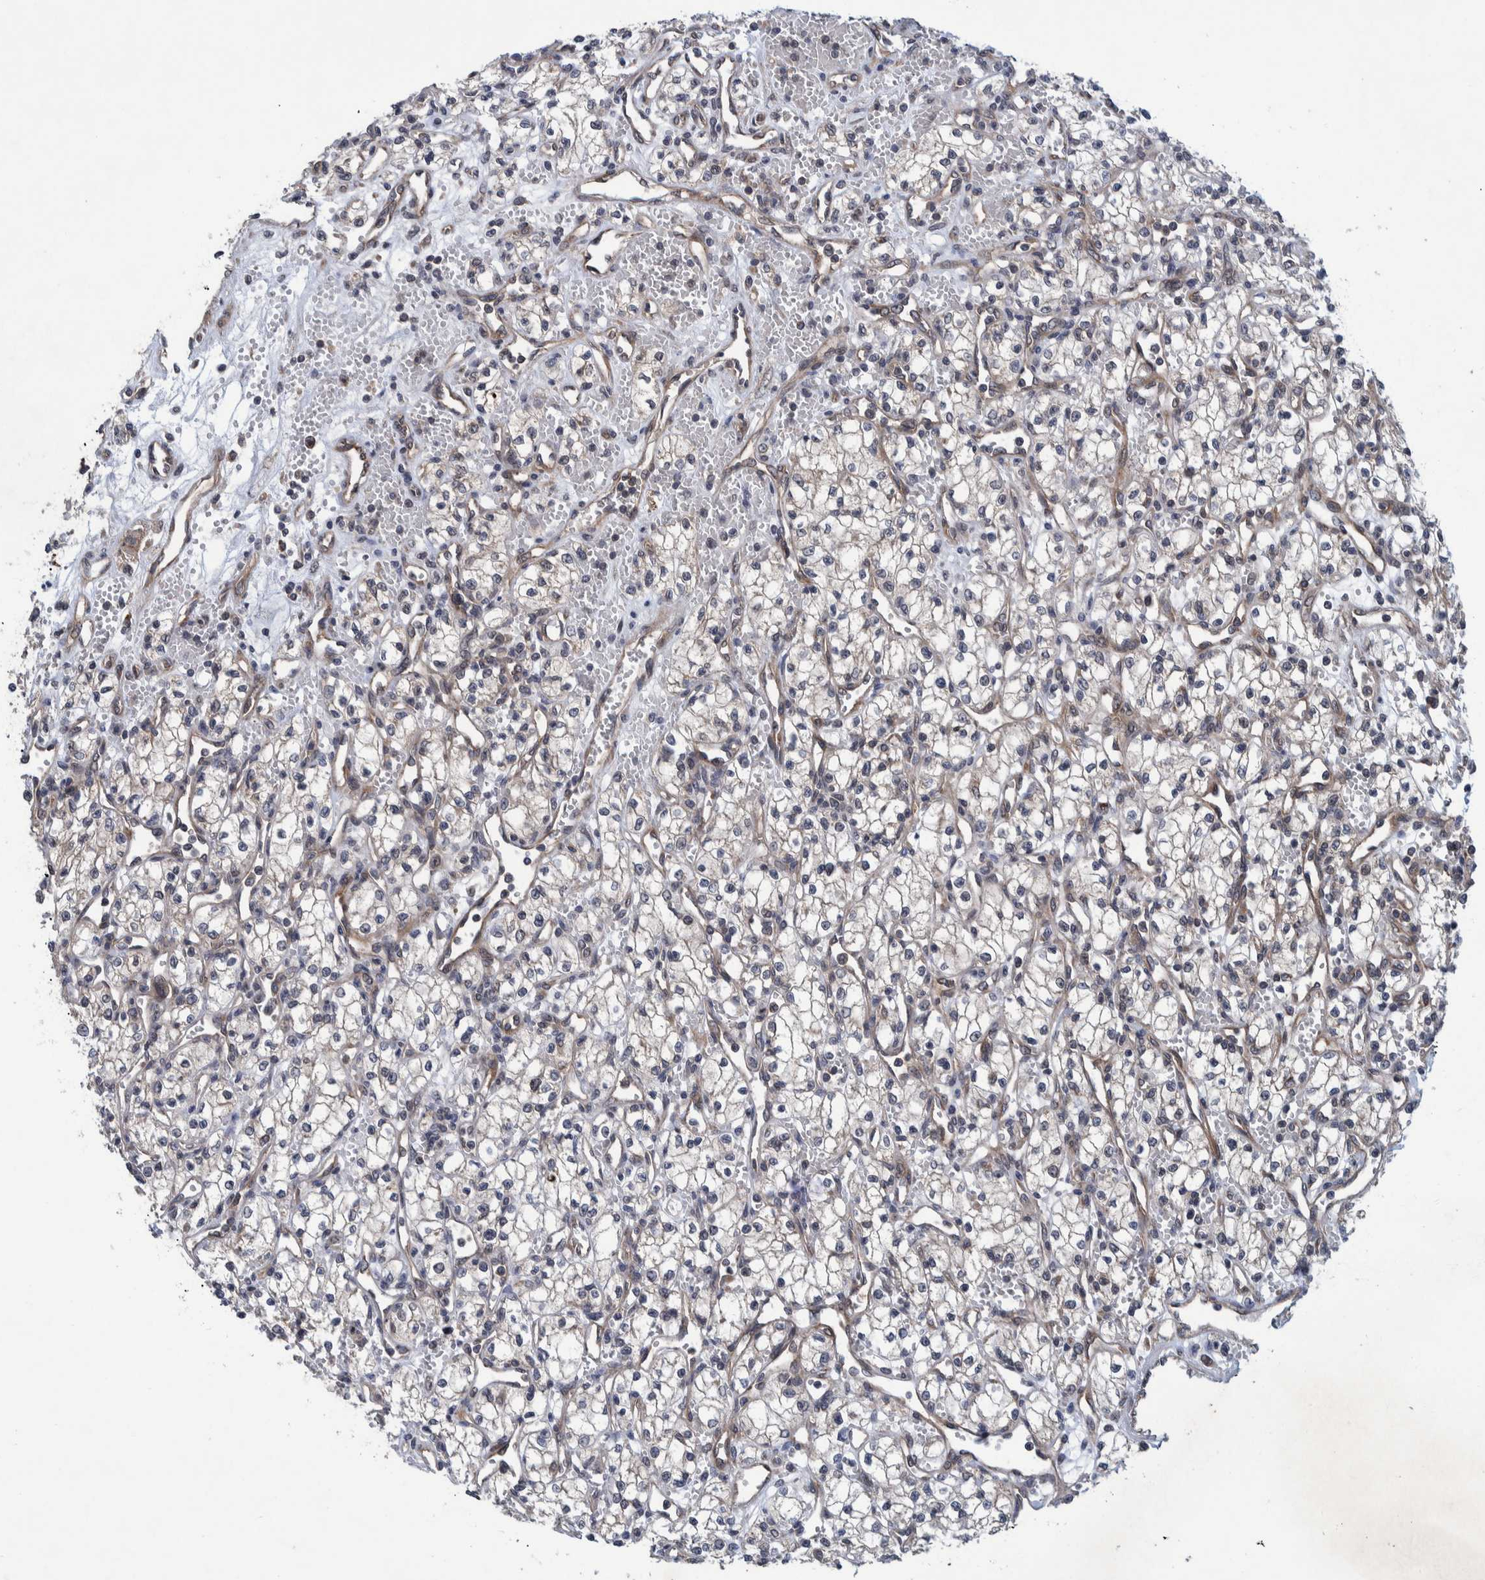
{"staining": {"intensity": "negative", "quantity": "none", "location": "none"}, "tissue": "renal cancer", "cell_type": "Tumor cells", "image_type": "cancer", "snomed": [{"axis": "morphology", "description": "Adenocarcinoma, NOS"}, {"axis": "topography", "description": "Kidney"}], "caption": "The histopathology image exhibits no significant positivity in tumor cells of renal adenocarcinoma.", "gene": "MRPS7", "patient": {"sex": "male", "age": 59}}